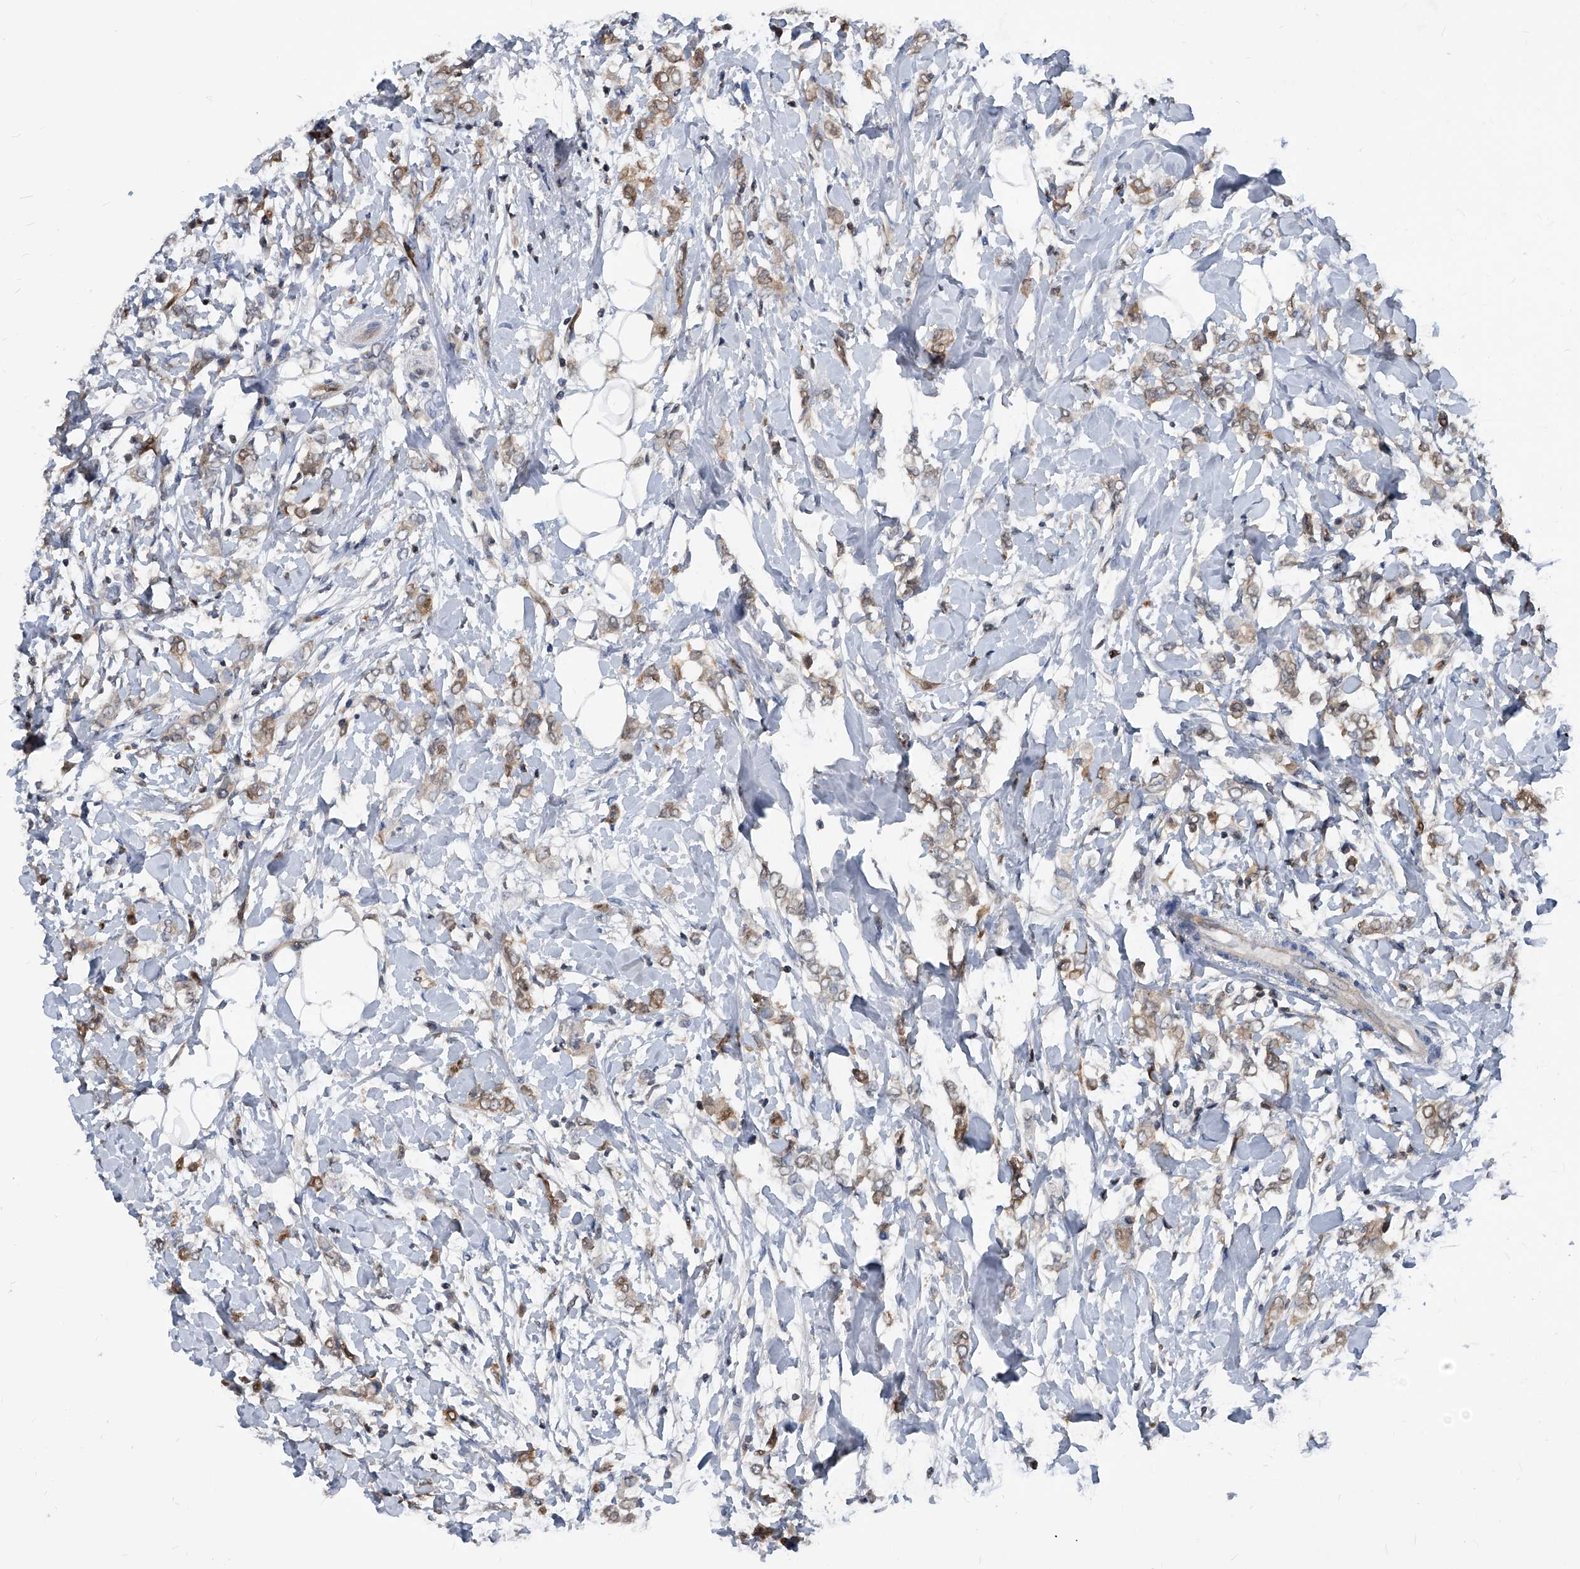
{"staining": {"intensity": "weak", "quantity": ">75%", "location": "cytoplasmic/membranous"}, "tissue": "breast cancer", "cell_type": "Tumor cells", "image_type": "cancer", "snomed": [{"axis": "morphology", "description": "Normal tissue, NOS"}, {"axis": "morphology", "description": "Lobular carcinoma"}, {"axis": "topography", "description": "Breast"}], "caption": "Immunohistochemical staining of breast cancer (lobular carcinoma) shows weak cytoplasmic/membranous protein expression in about >75% of tumor cells. (Brightfield microscopy of DAB IHC at high magnification).", "gene": "MAP2K6", "patient": {"sex": "female", "age": 47}}